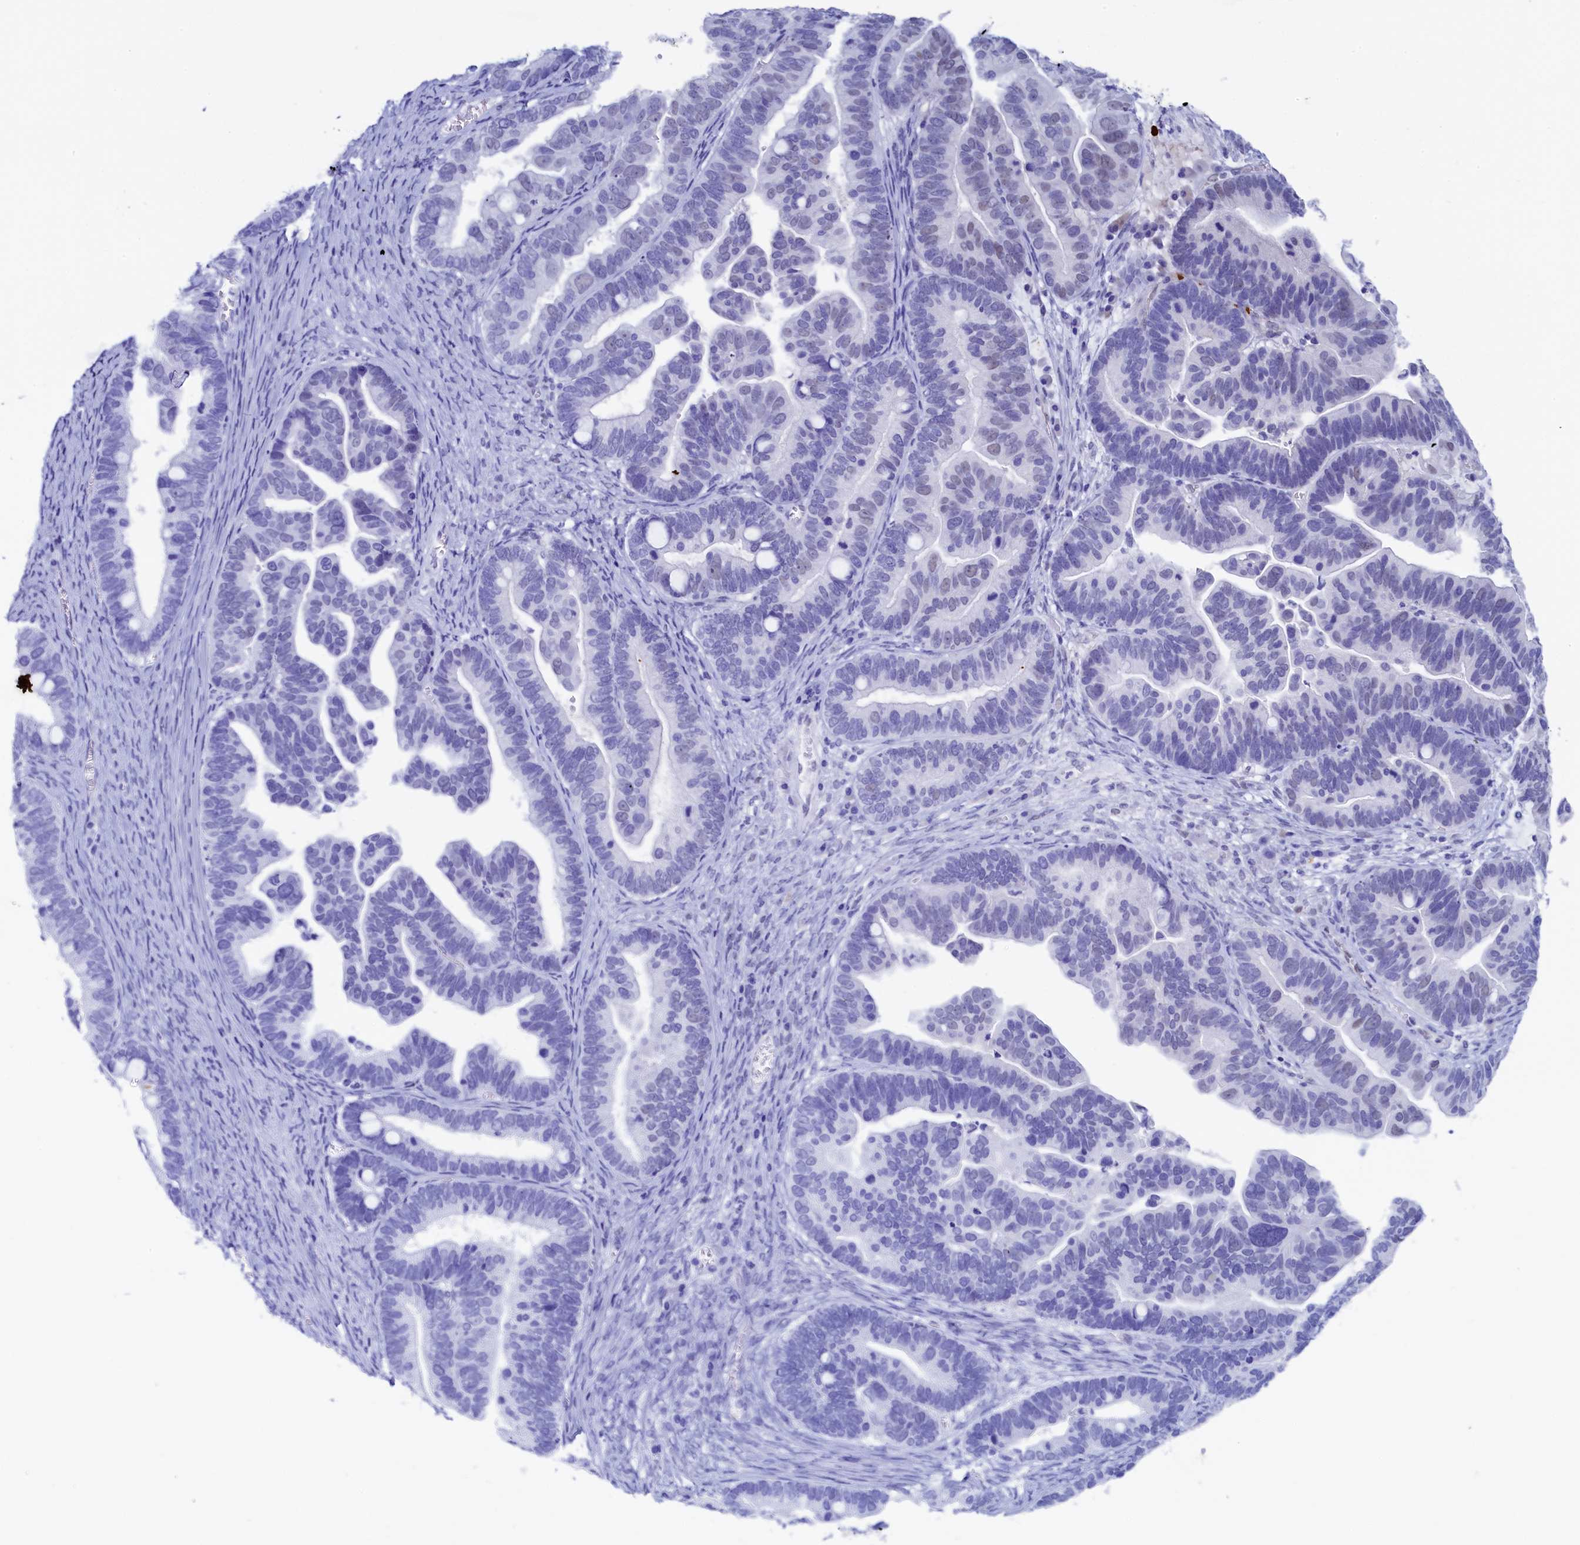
{"staining": {"intensity": "weak", "quantity": "25%-75%", "location": "nuclear"}, "tissue": "ovarian cancer", "cell_type": "Tumor cells", "image_type": "cancer", "snomed": [{"axis": "morphology", "description": "Cystadenocarcinoma, serous, NOS"}, {"axis": "topography", "description": "Ovary"}], "caption": "IHC (DAB) staining of human serous cystadenocarcinoma (ovarian) shows weak nuclear protein staining in about 25%-75% of tumor cells. (DAB (3,3'-diaminobenzidine) IHC, brown staining for protein, blue staining for nuclei).", "gene": "FLYWCH2", "patient": {"sex": "female", "age": 56}}